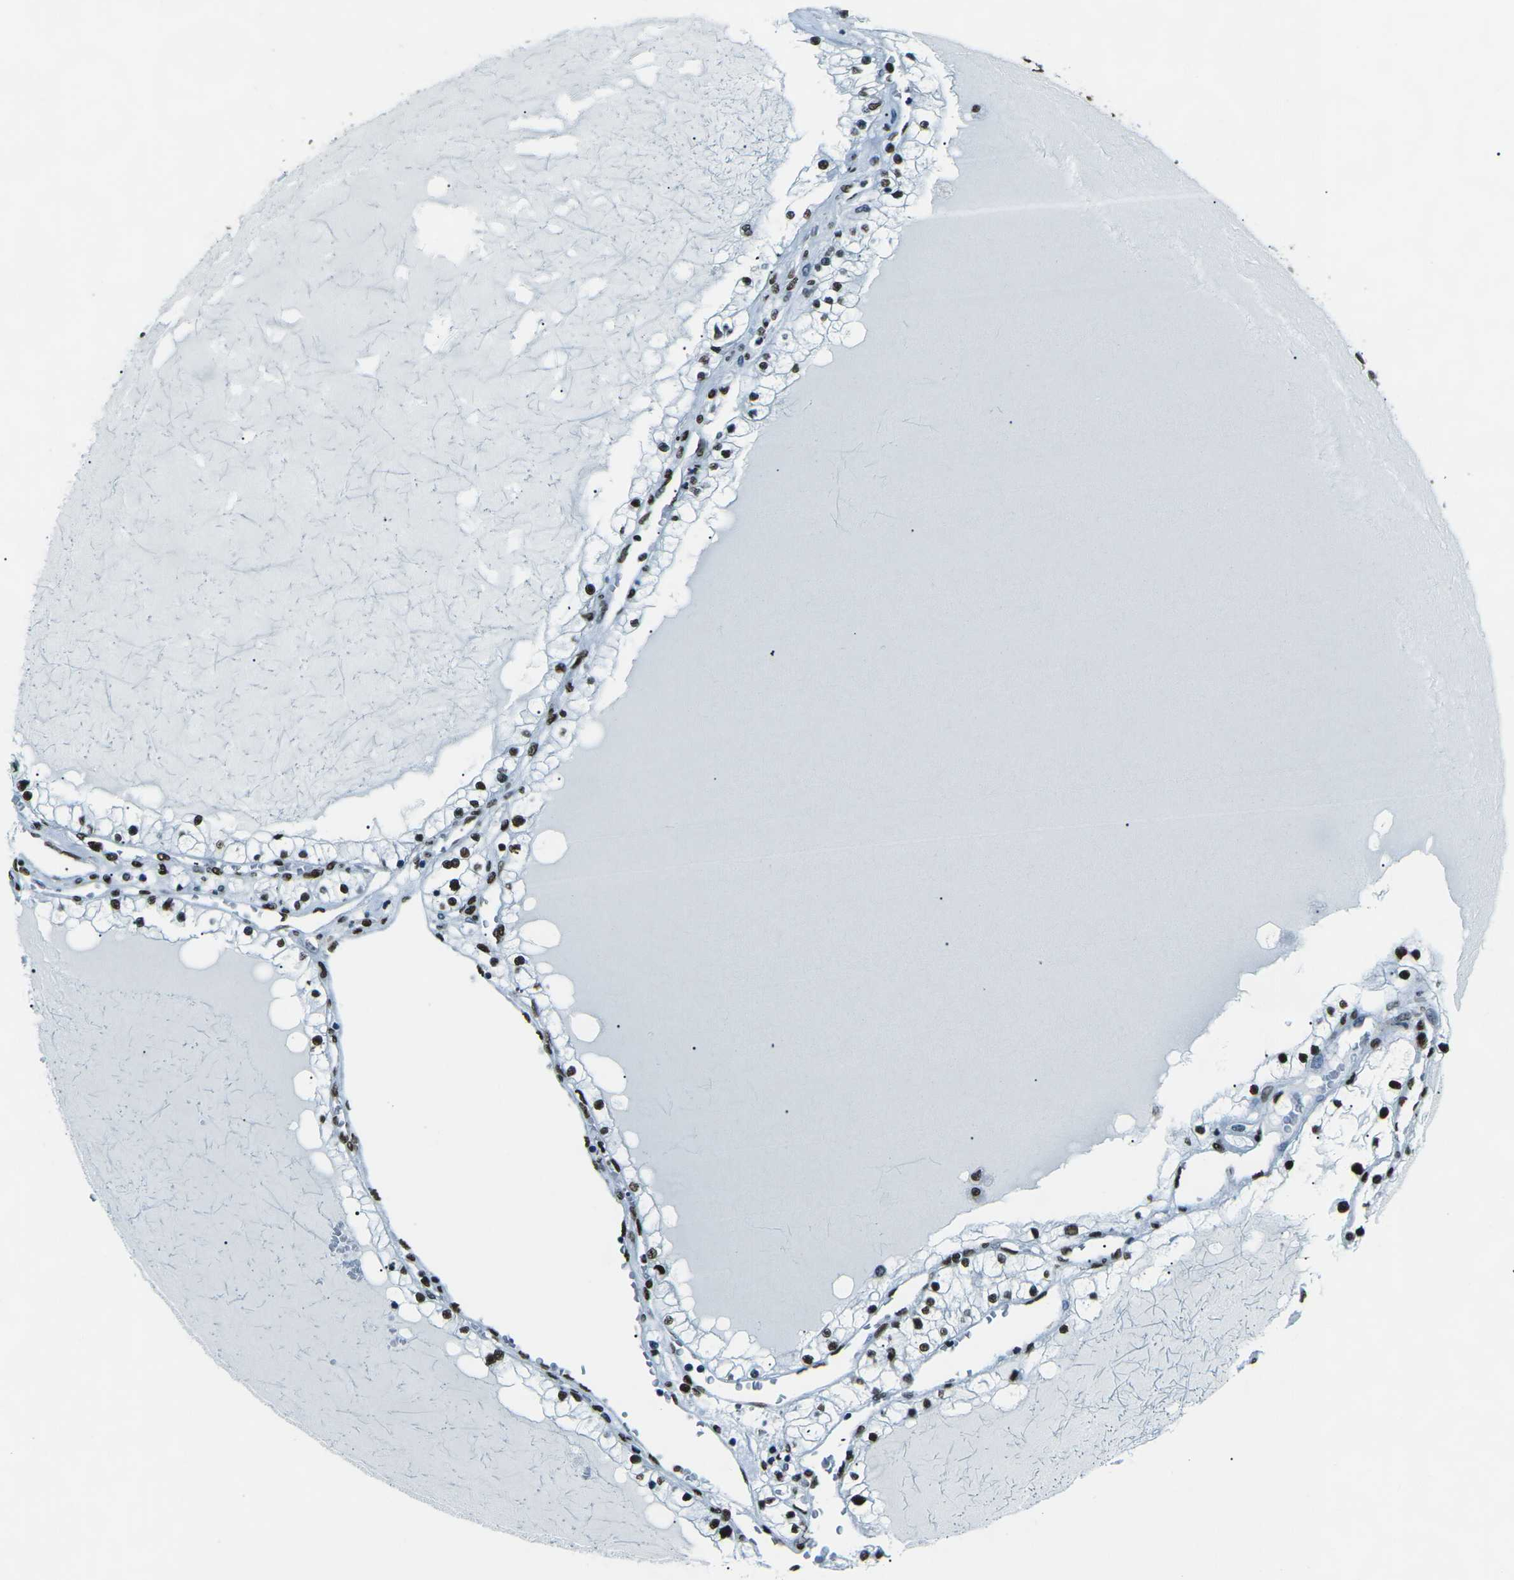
{"staining": {"intensity": "moderate", "quantity": ">75%", "location": "nuclear"}, "tissue": "renal cancer", "cell_type": "Tumor cells", "image_type": "cancer", "snomed": [{"axis": "morphology", "description": "Adenocarcinoma, NOS"}, {"axis": "topography", "description": "Kidney"}], "caption": "Human adenocarcinoma (renal) stained with a protein marker shows moderate staining in tumor cells.", "gene": "HNRNPL", "patient": {"sex": "male", "age": 68}}